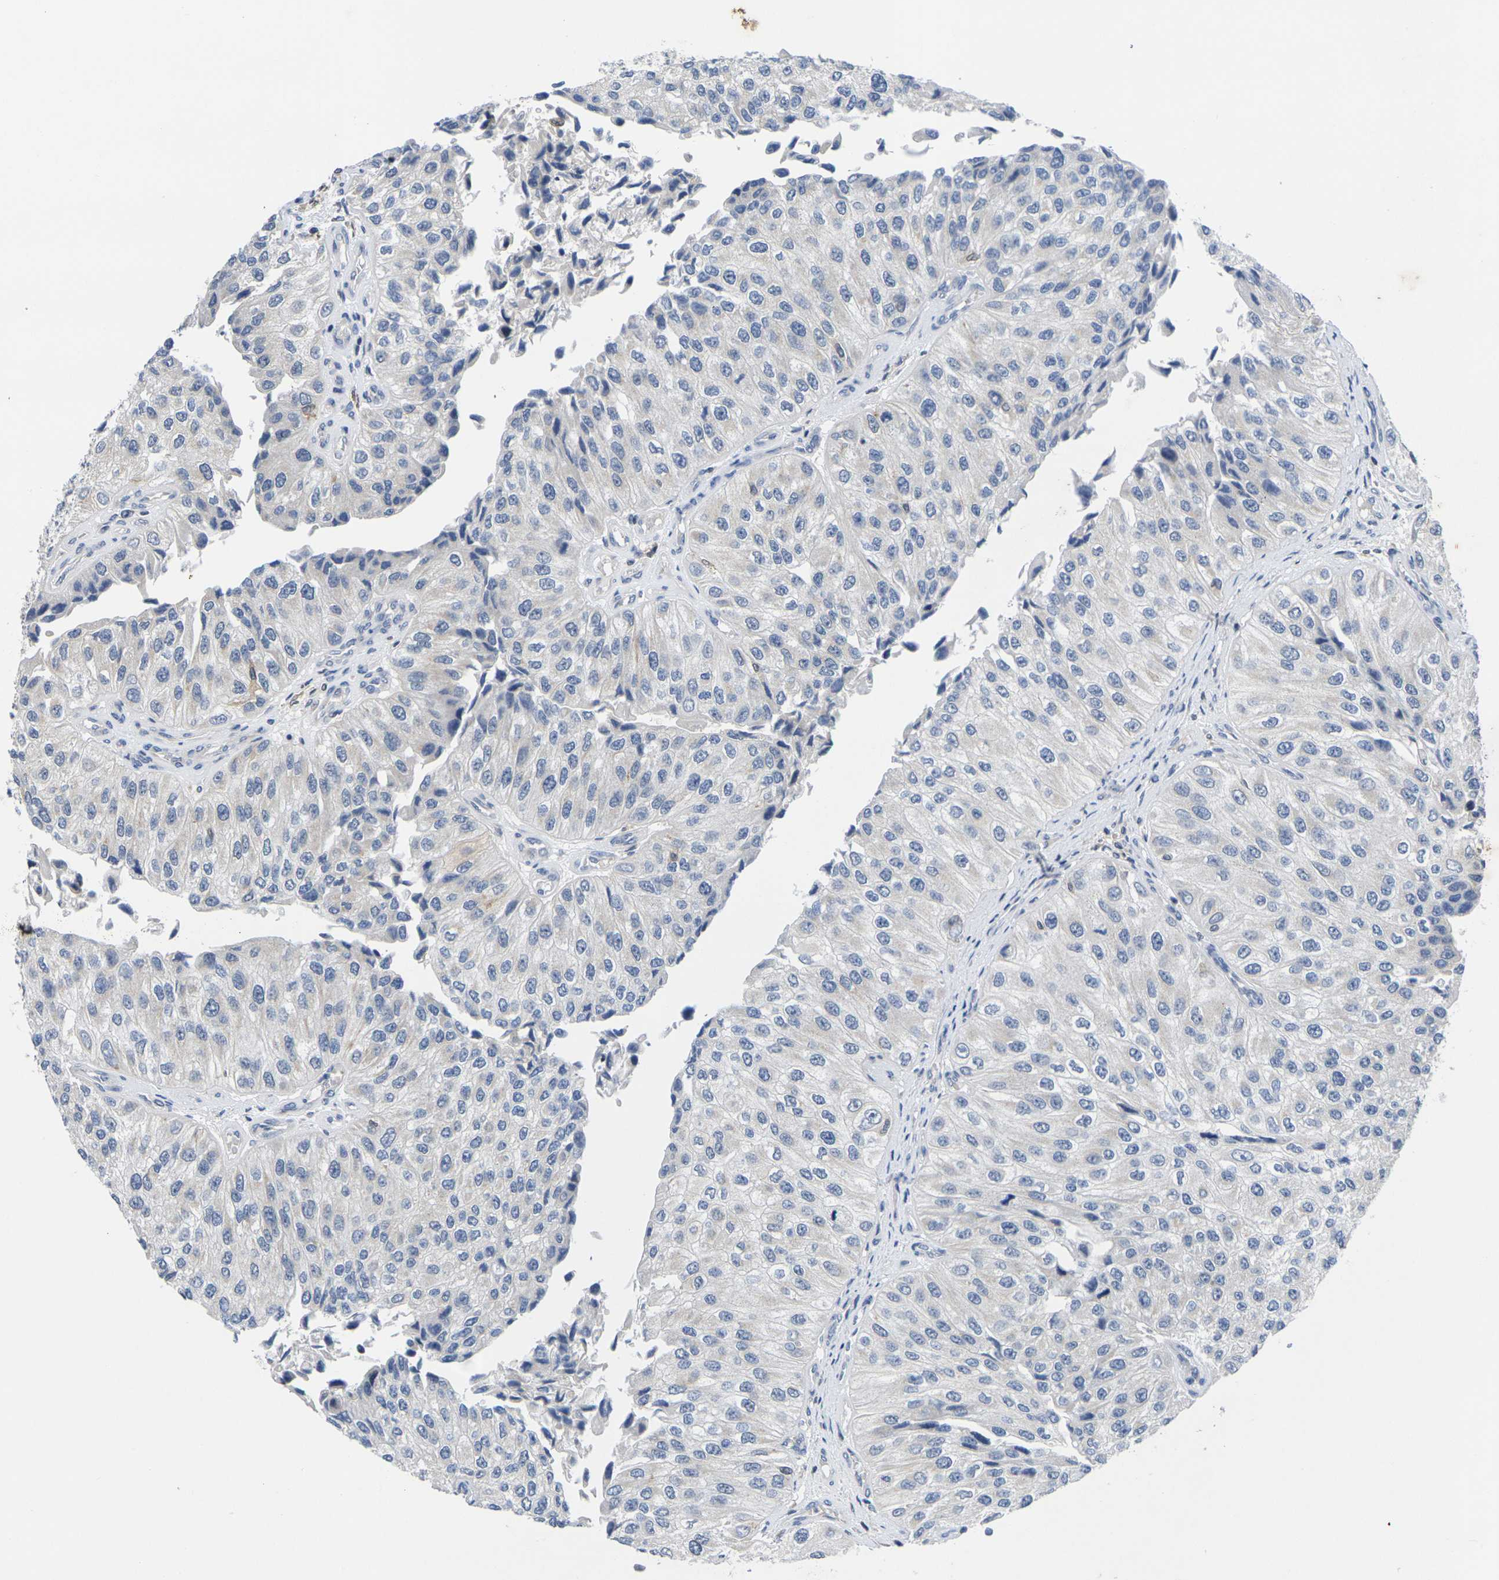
{"staining": {"intensity": "negative", "quantity": "none", "location": "none"}, "tissue": "urothelial cancer", "cell_type": "Tumor cells", "image_type": "cancer", "snomed": [{"axis": "morphology", "description": "Urothelial carcinoma, High grade"}, {"axis": "topography", "description": "Kidney"}, {"axis": "topography", "description": "Urinary bladder"}], "caption": "A histopathology image of urothelial cancer stained for a protein reveals no brown staining in tumor cells. (DAB (3,3'-diaminobenzidine) immunohistochemistry visualized using brightfield microscopy, high magnification).", "gene": "IKZF1", "patient": {"sex": "male", "age": 77}}